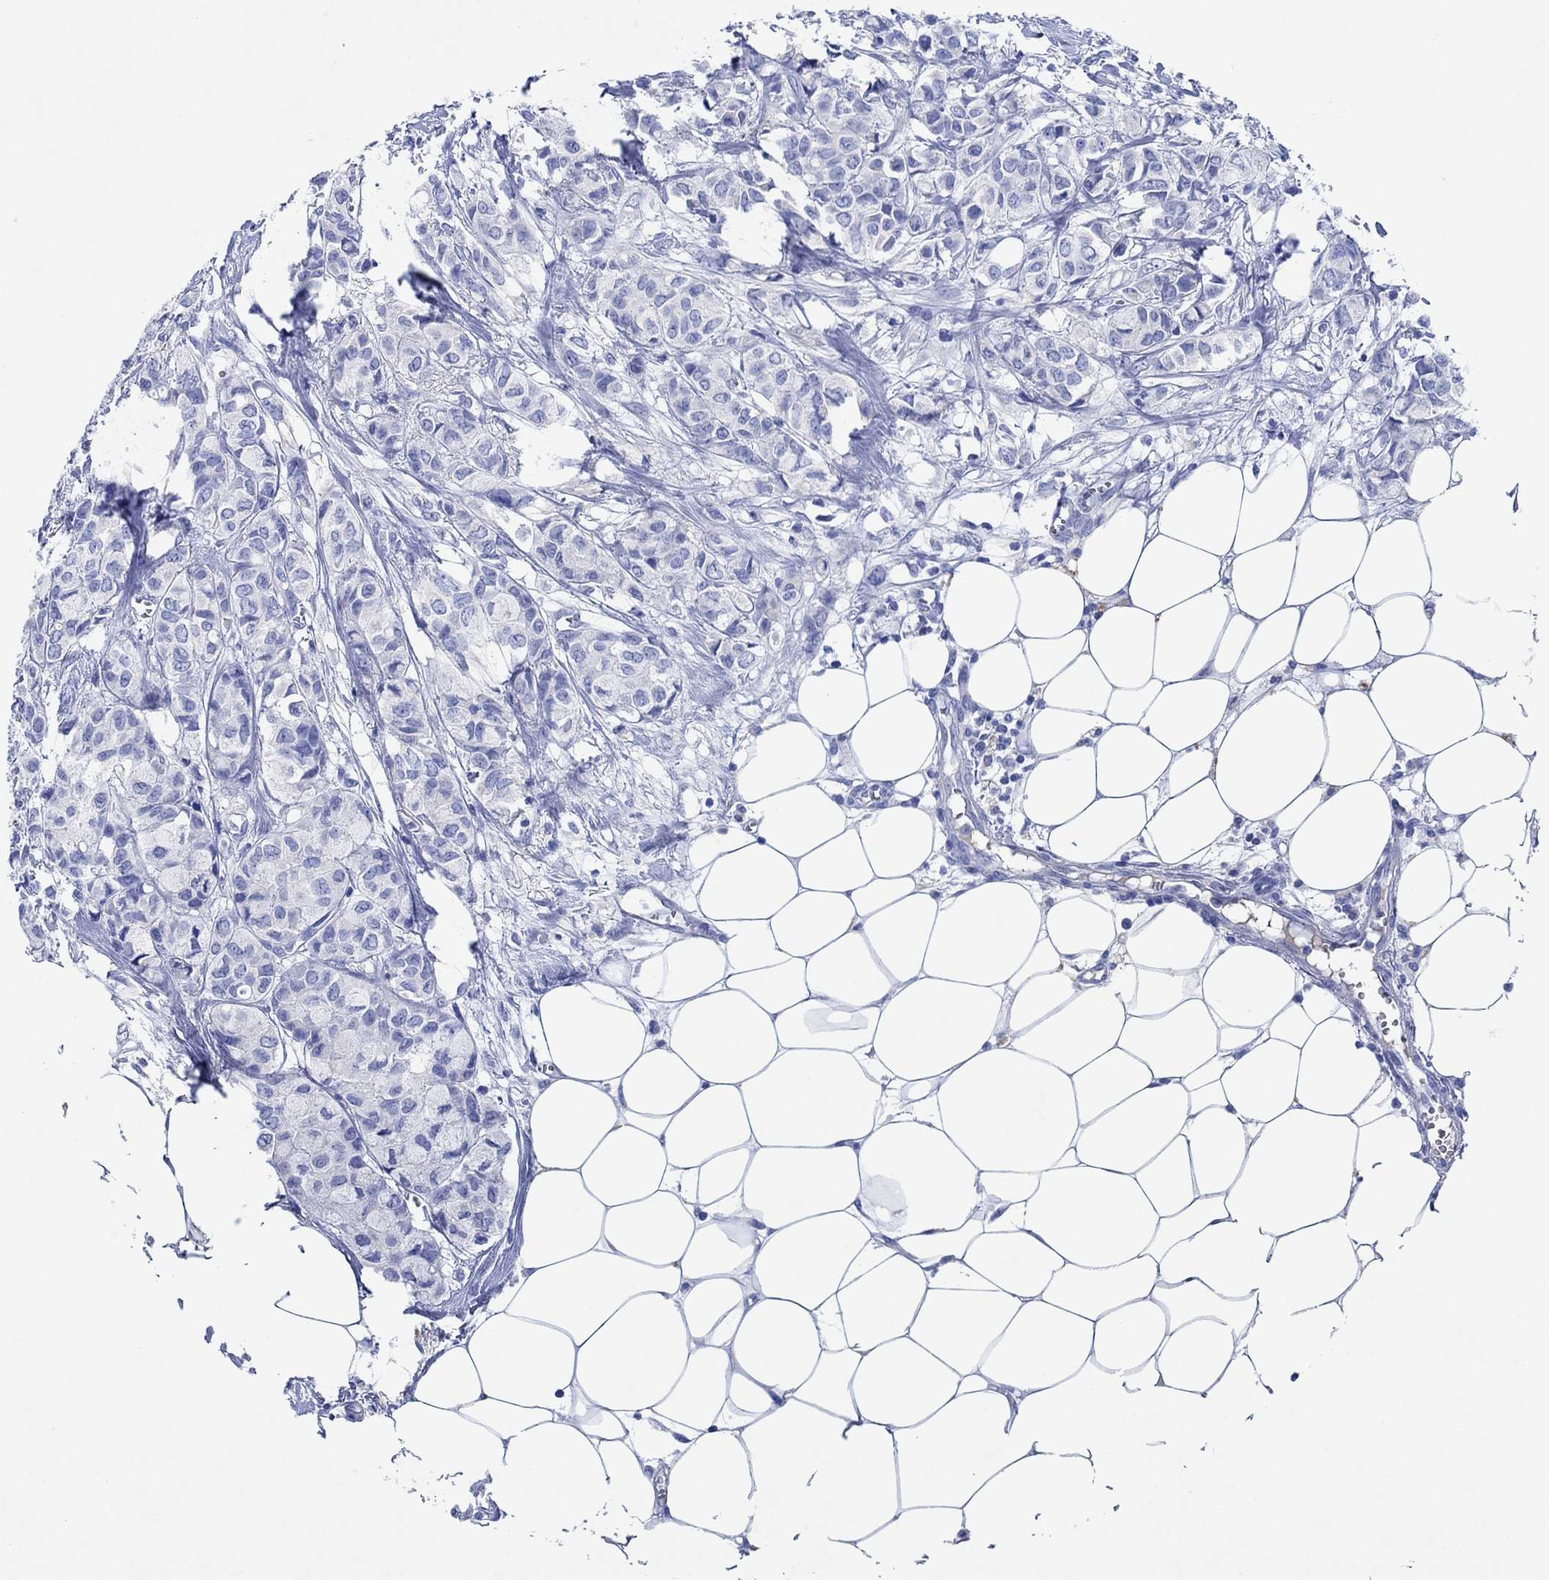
{"staining": {"intensity": "negative", "quantity": "none", "location": "none"}, "tissue": "breast cancer", "cell_type": "Tumor cells", "image_type": "cancer", "snomed": [{"axis": "morphology", "description": "Duct carcinoma"}, {"axis": "topography", "description": "Breast"}], "caption": "Immunohistochemistry (IHC) image of human infiltrating ductal carcinoma (breast) stained for a protein (brown), which displays no staining in tumor cells.", "gene": "CPNE6", "patient": {"sex": "female", "age": 85}}